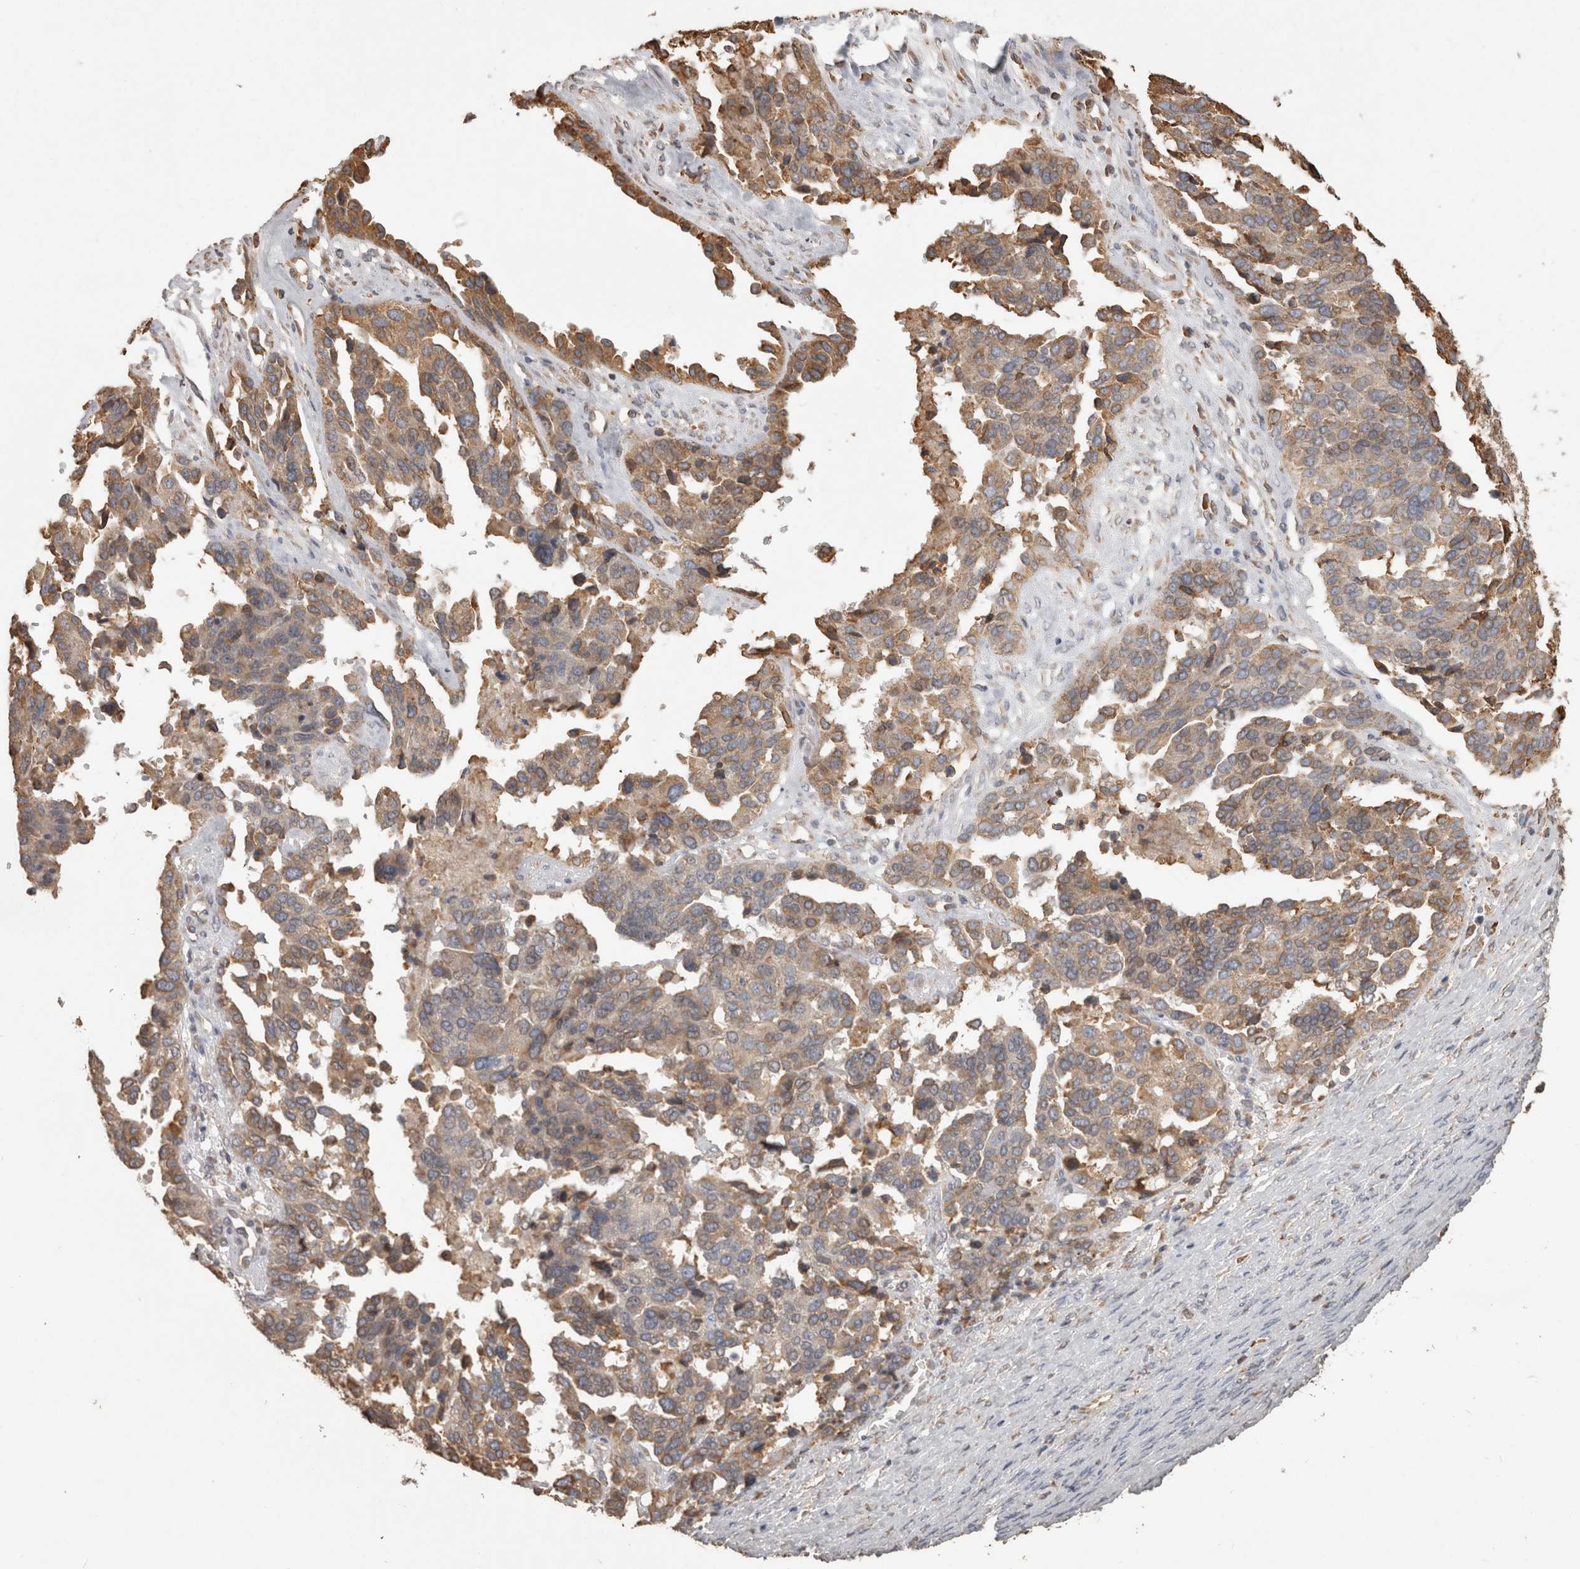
{"staining": {"intensity": "moderate", "quantity": ">75%", "location": "cytoplasmic/membranous"}, "tissue": "ovarian cancer", "cell_type": "Tumor cells", "image_type": "cancer", "snomed": [{"axis": "morphology", "description": "Cystadenocarcinoma, serous, NOS"}, {"axis": "topography", "description": "Ovary"}], "caption": "Immunohistochemistry (IHC) of ovarian cancer demonstrates medium levels of moderate cytoplasmic/membranous staining in approximately >75% of tumor cells.", "gene": "PON2", "patient": {"sex": "female", "age": 44}}